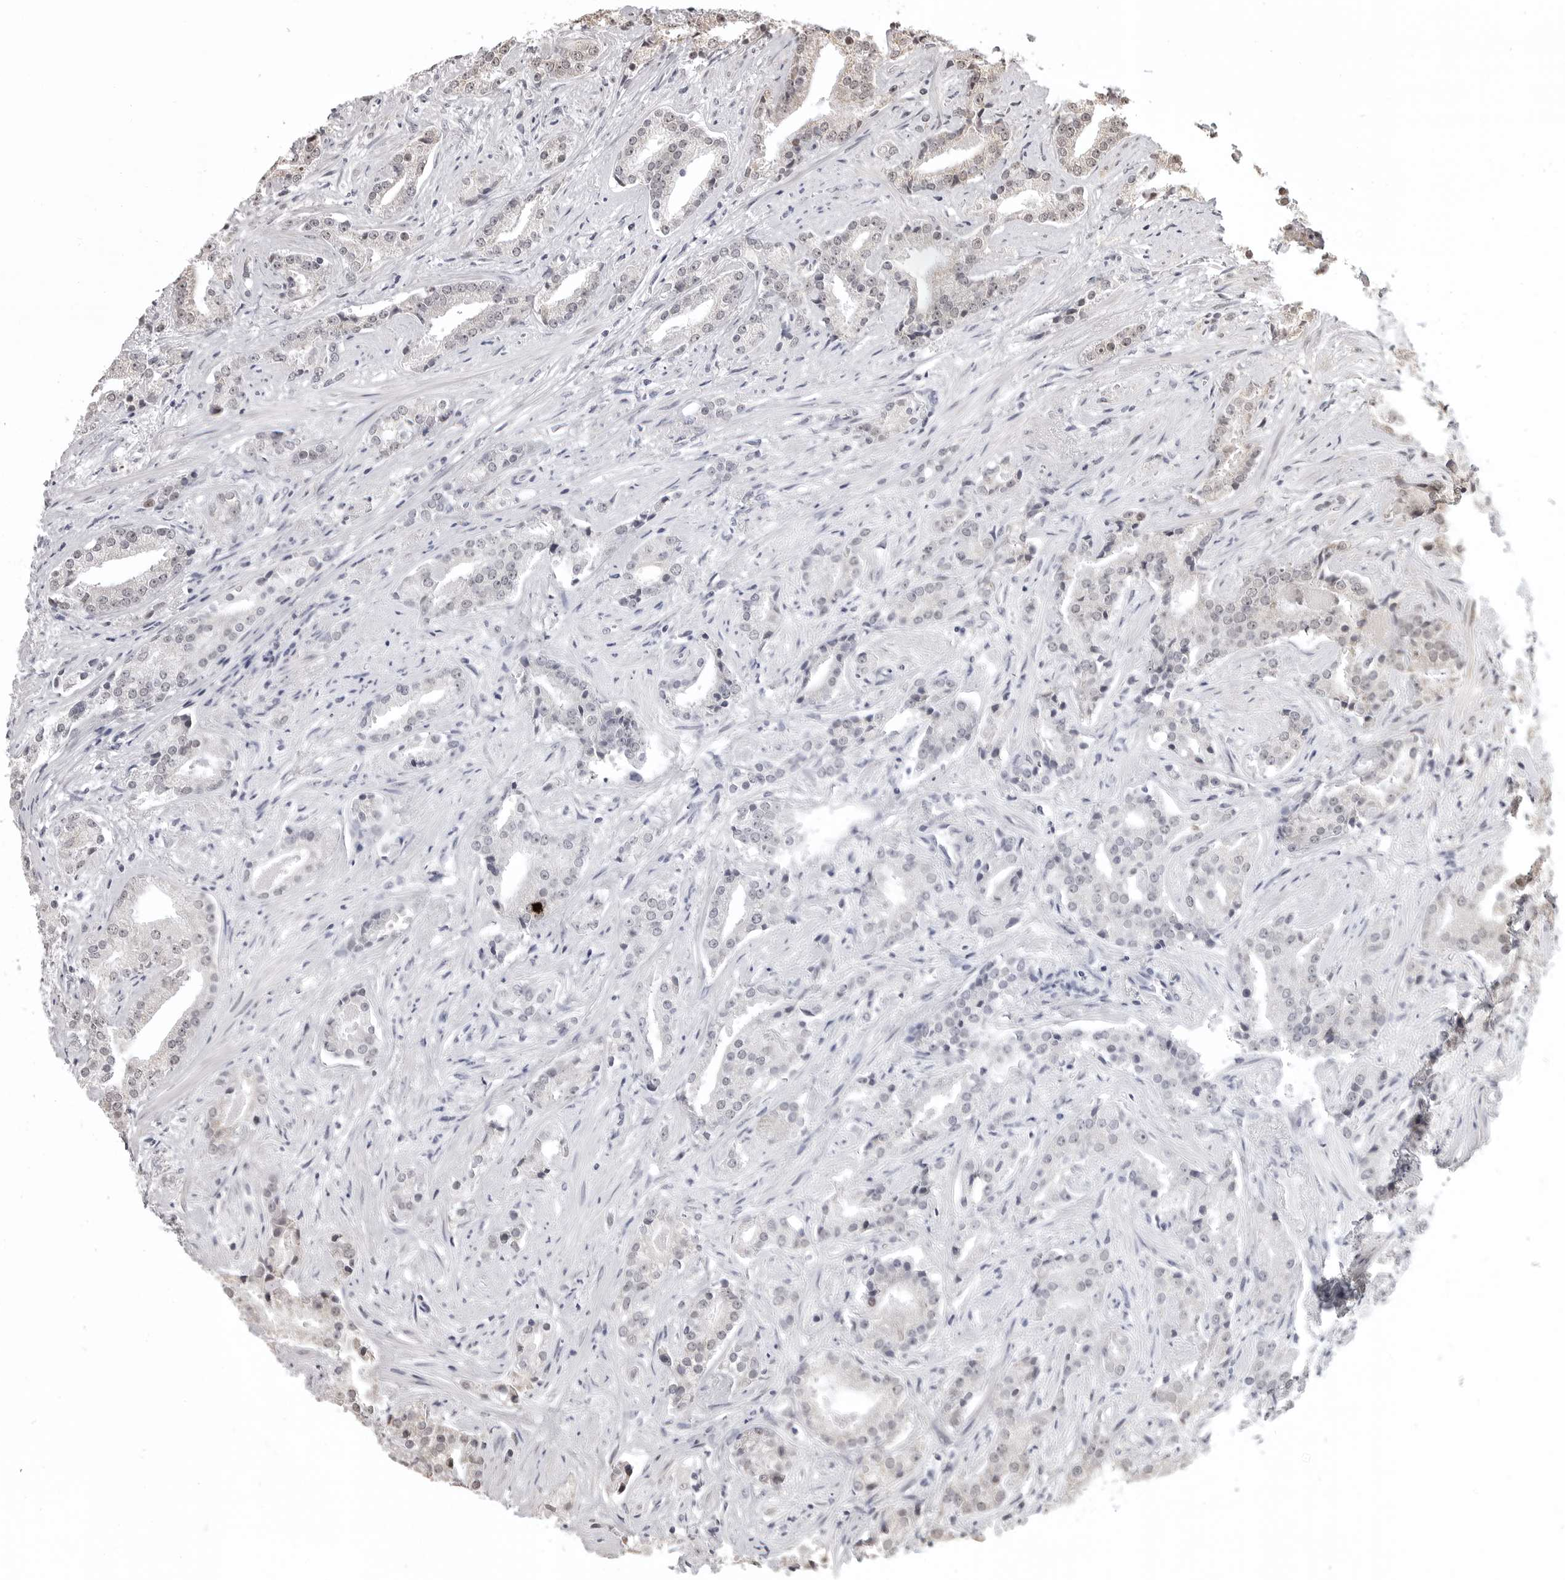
{"staining": {"intensity": "negative", "quantity": "none", "location": "none"}, "tissue": "prostate cancer", "cell_type": "Tumor cells", "image_type": "cancer", "snomed": [{"axis": "morphology", "description": "Adenocarcinoma, Low grade"}, {"axis": "topography", "description": "Prostate"}], "caption": "Tumor cells show no significant staining in prostate cancer (low-grade adenocarcinoma). (DAB immunohistochemistry (IHC) visualized using brightfield microscopy, high magnification).", "gene": "PHF3", "patient": {"sex": "male", "age": 67}}